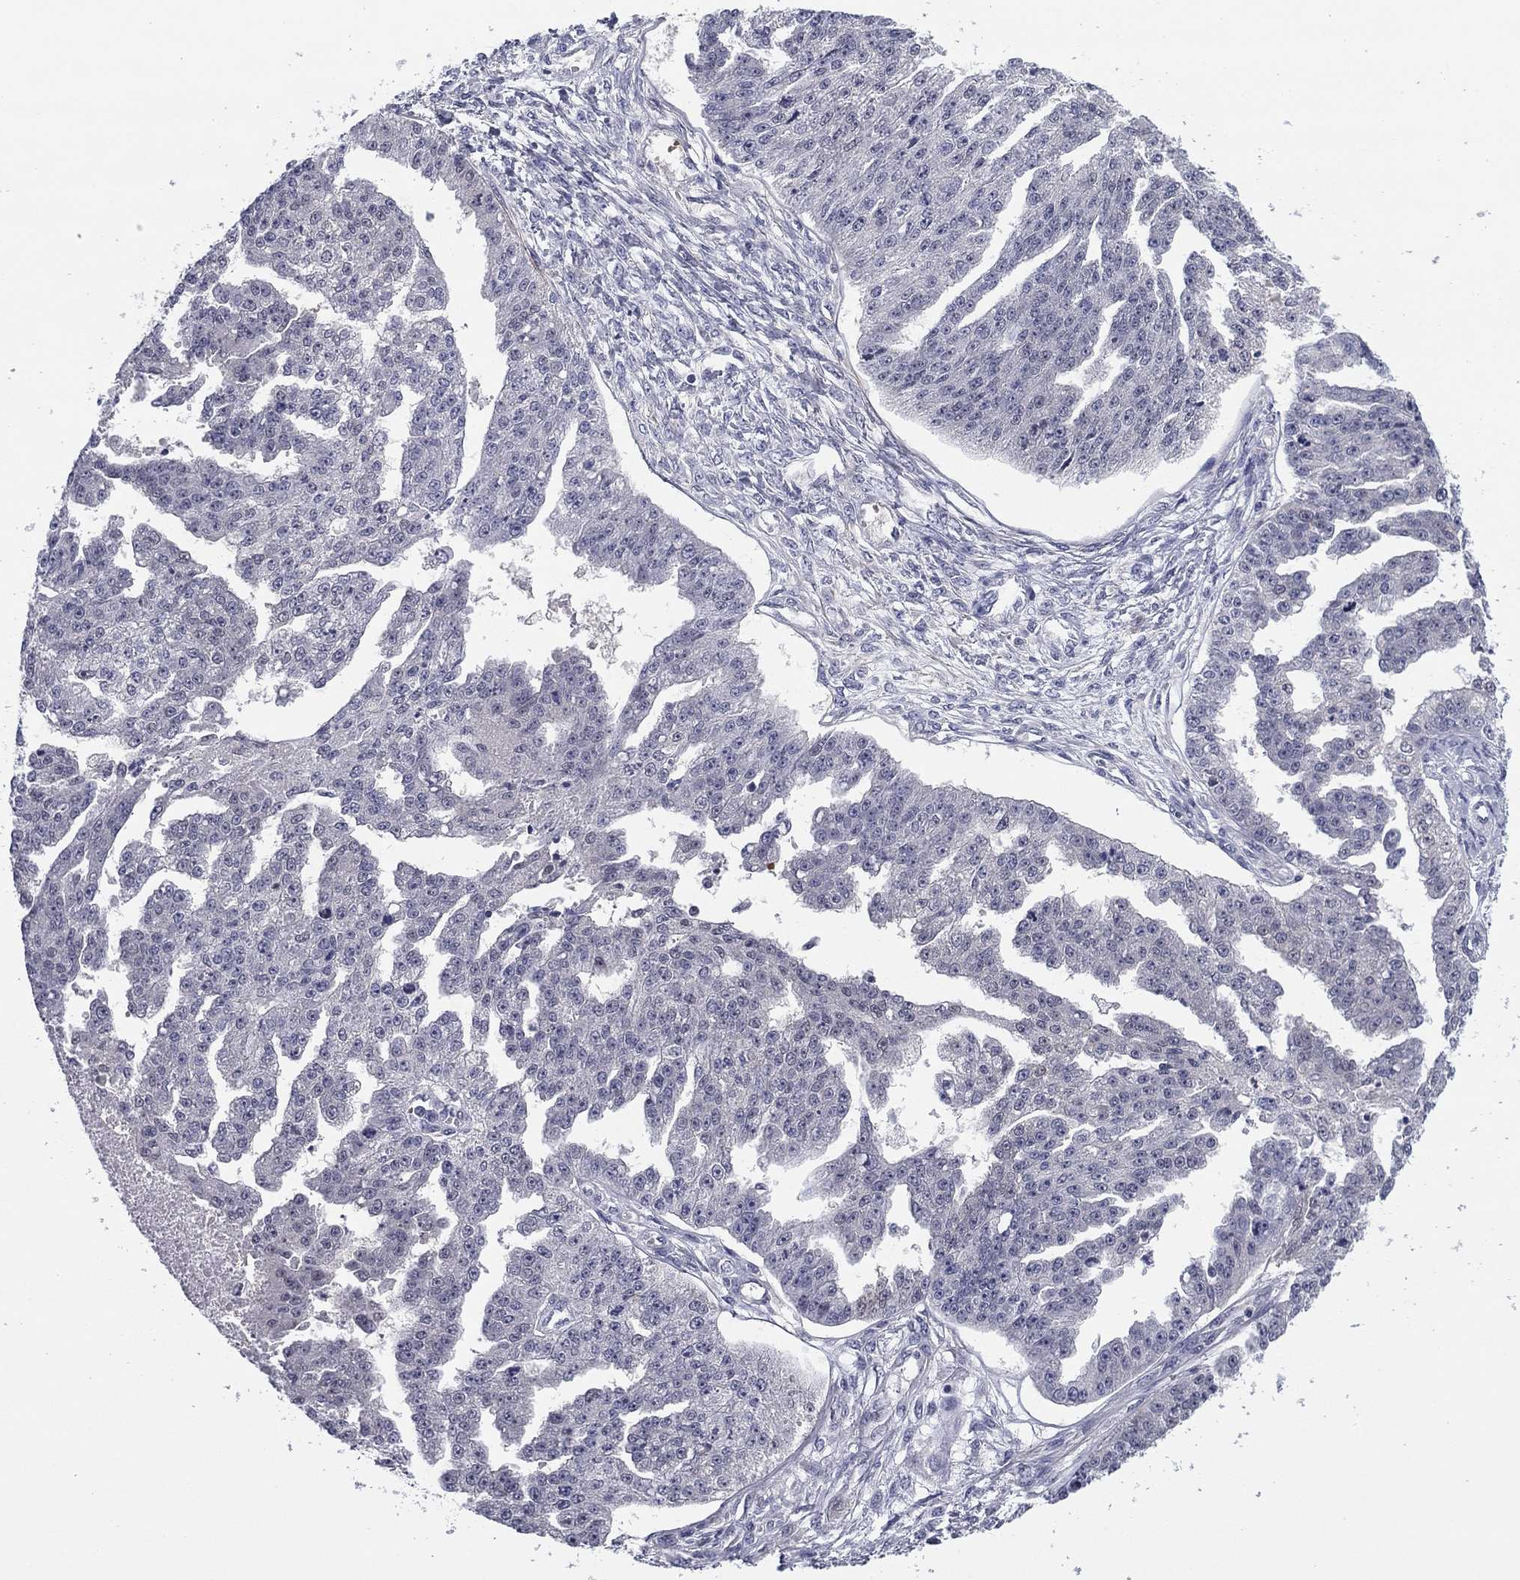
{"staining": {"intensity": "negative", "quantity": "none", "location": "none"}, "tissue": "ovarian cancer", "cell_type": "Tumor cells", "image_type": "cancer", "snomed": [{"axis": "morphology", "description": "Cystadenocarcinoma, serous, NOS"}, {"axis": "topography", "description": "Ovary"}], "caption": "Immunohistochemistry micrograph of ovarian cancer (serous cystadenocarcinoma) stained for a protein (brown), which reveals no staining in tumor cells.", "gene": "REXO5", "patient": {"sex": "female", "age": 58}}